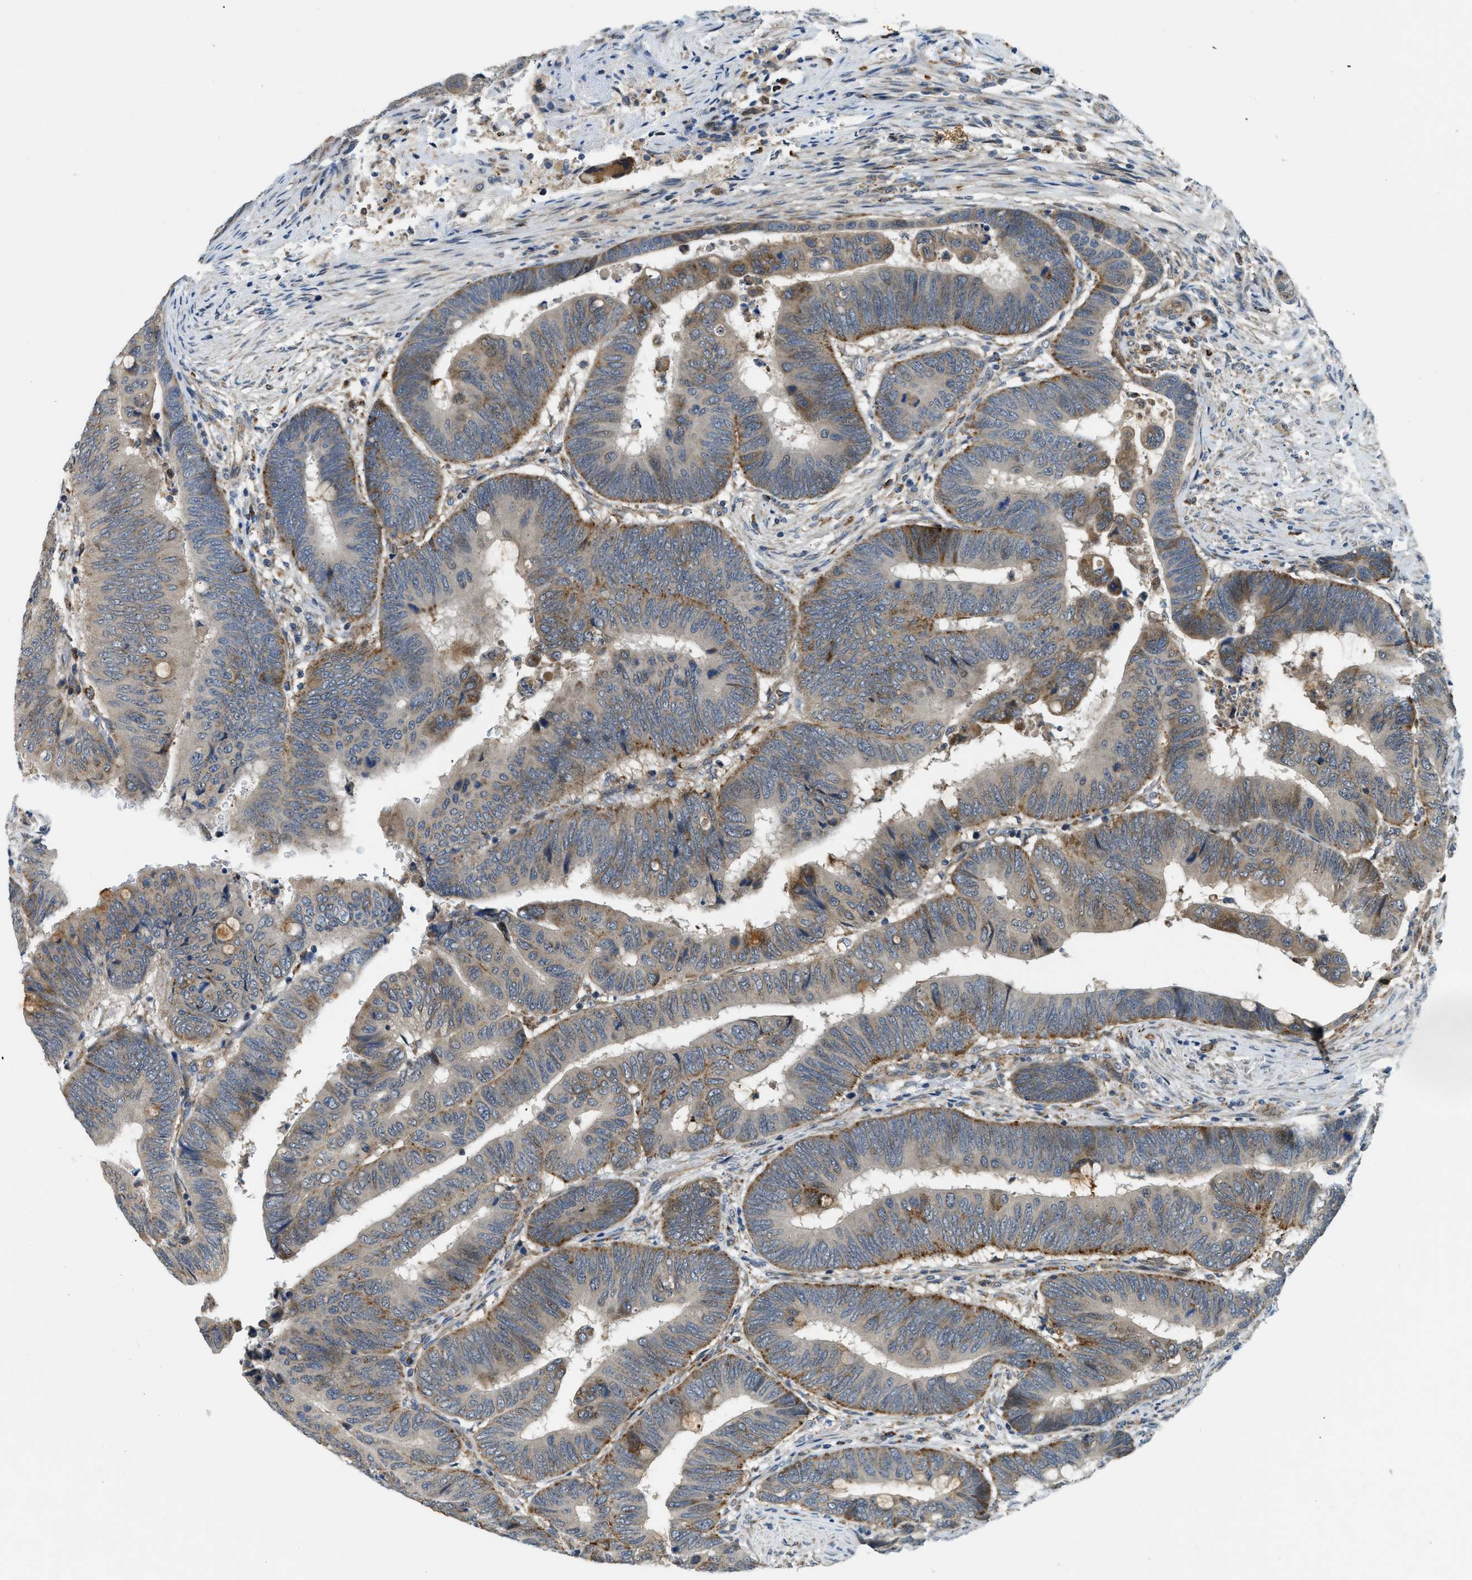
{"staining": {"intensity": "moderate", "quantity": ">75%", "location": "cytoplasmic/membranous"}, "tissue": "colorectal cancer", "cell_type": "Tumor cells", "image_type": "cancer", "snomed": [{"axis": "morphology", "description": "Normal tissue, NOS"}, {"axis": "morphology", "description": "Adenocarcinoma, NOS"}, {"axis": "topography", "description": "Rectum"}, {"axis": "topography", "description": "Peripheral nerve tissue"}], "caption": "A histopathology image of human colorectal cancer stained for a protein reveals moderate cytoplasmic/membranous brown staining in tumor cells. Nuclei are stained in blue.", "gene": "STARD3NL", "patient": {"sex": "male", "age": 92}}